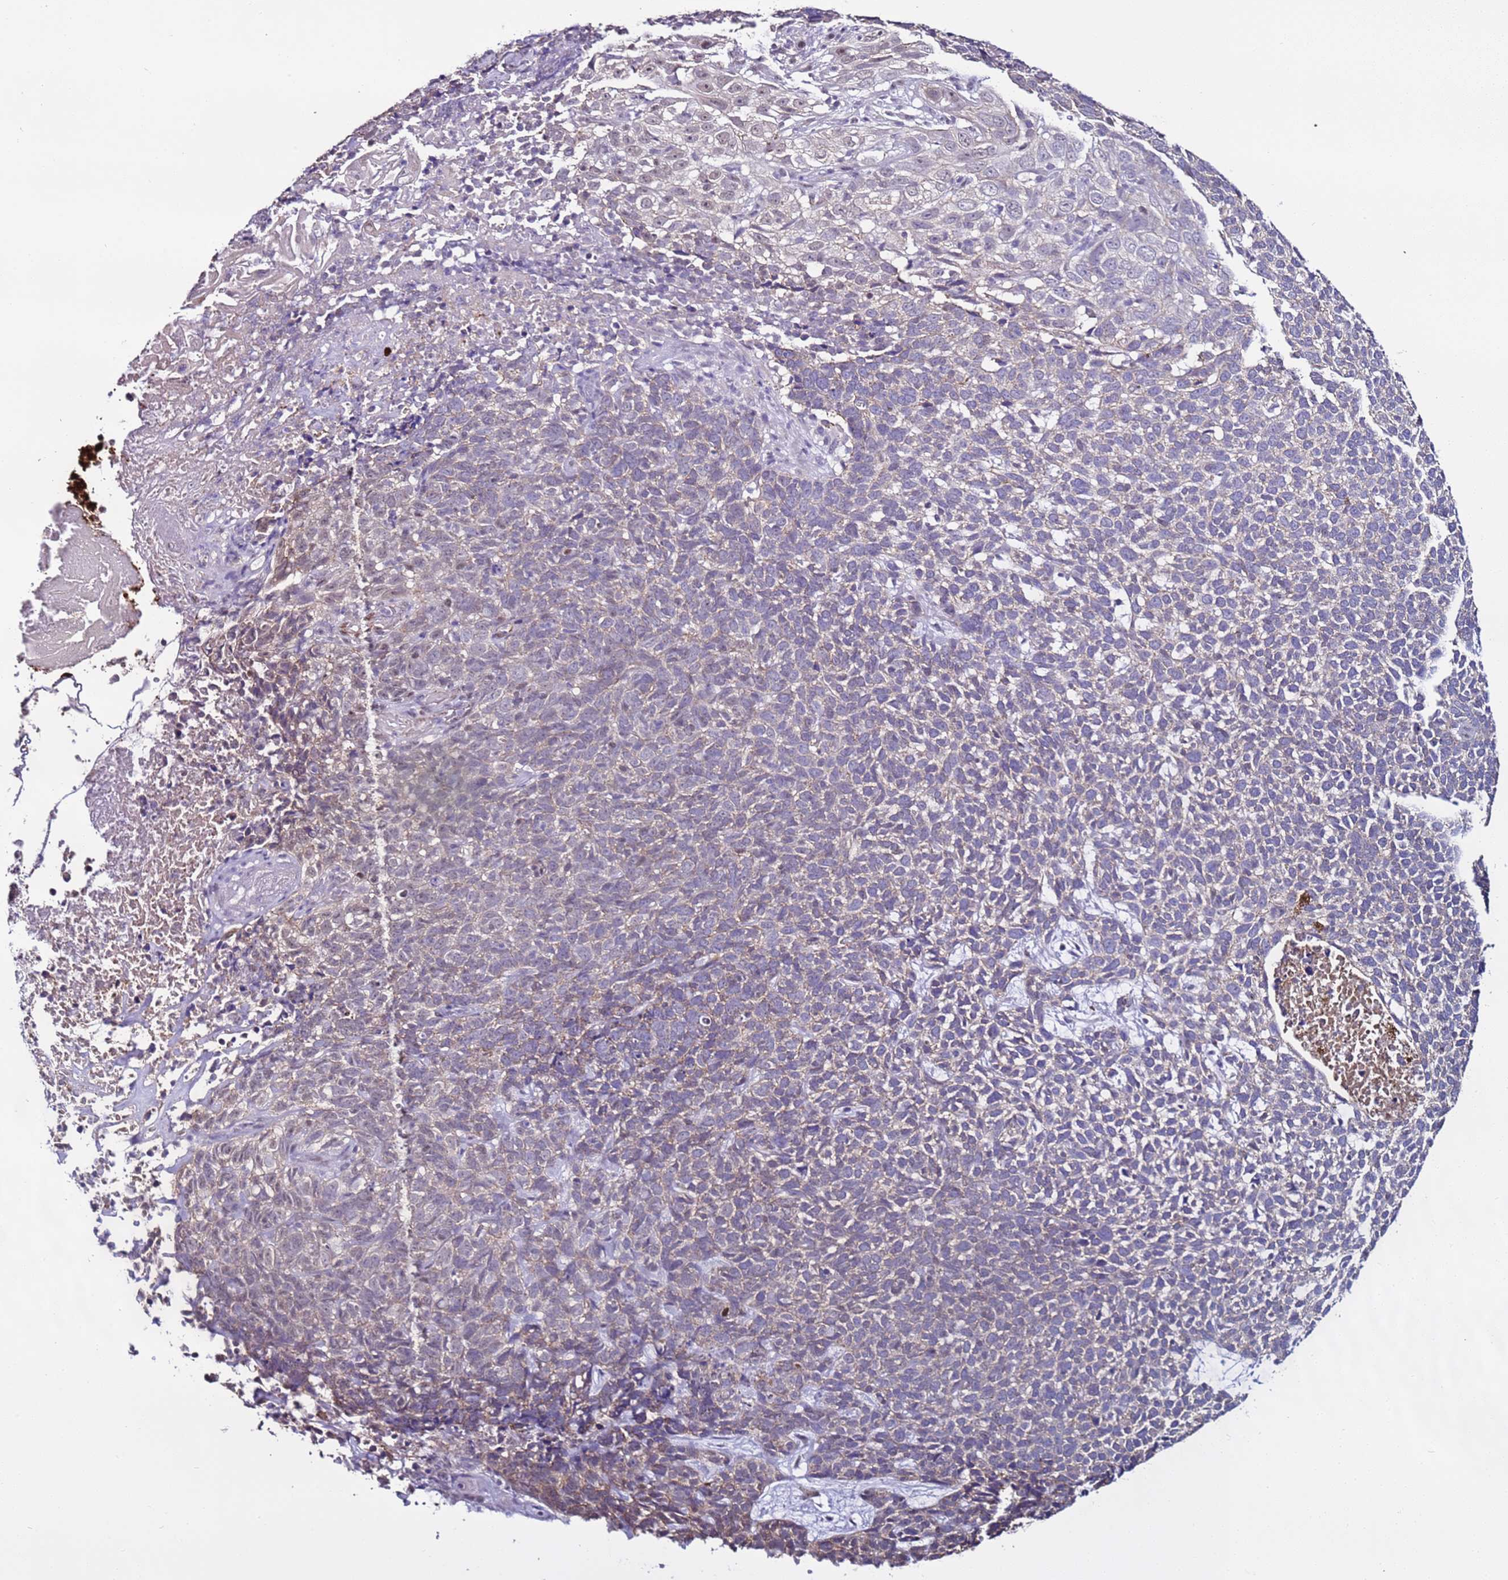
{"staining": {"intensity": "negative", "quantity": "none", "location": "none"}, "tissue": "skin cancer", "cell_type": "Tumor cells", "image_type": "cancer", "snomed": [{"axis": "morphology", "description": "Basal cell carcinoma"}, {"axis": "topography", "description": "Skin"}], "caption": "Protein analysis of basal cell carcinoma (skin) displays no significant positivity in tumor cells. (IHC, brightfield microscopy, high magnification).", "gene": "TENM3", "patient": {"sex": "female", "age": 84}}